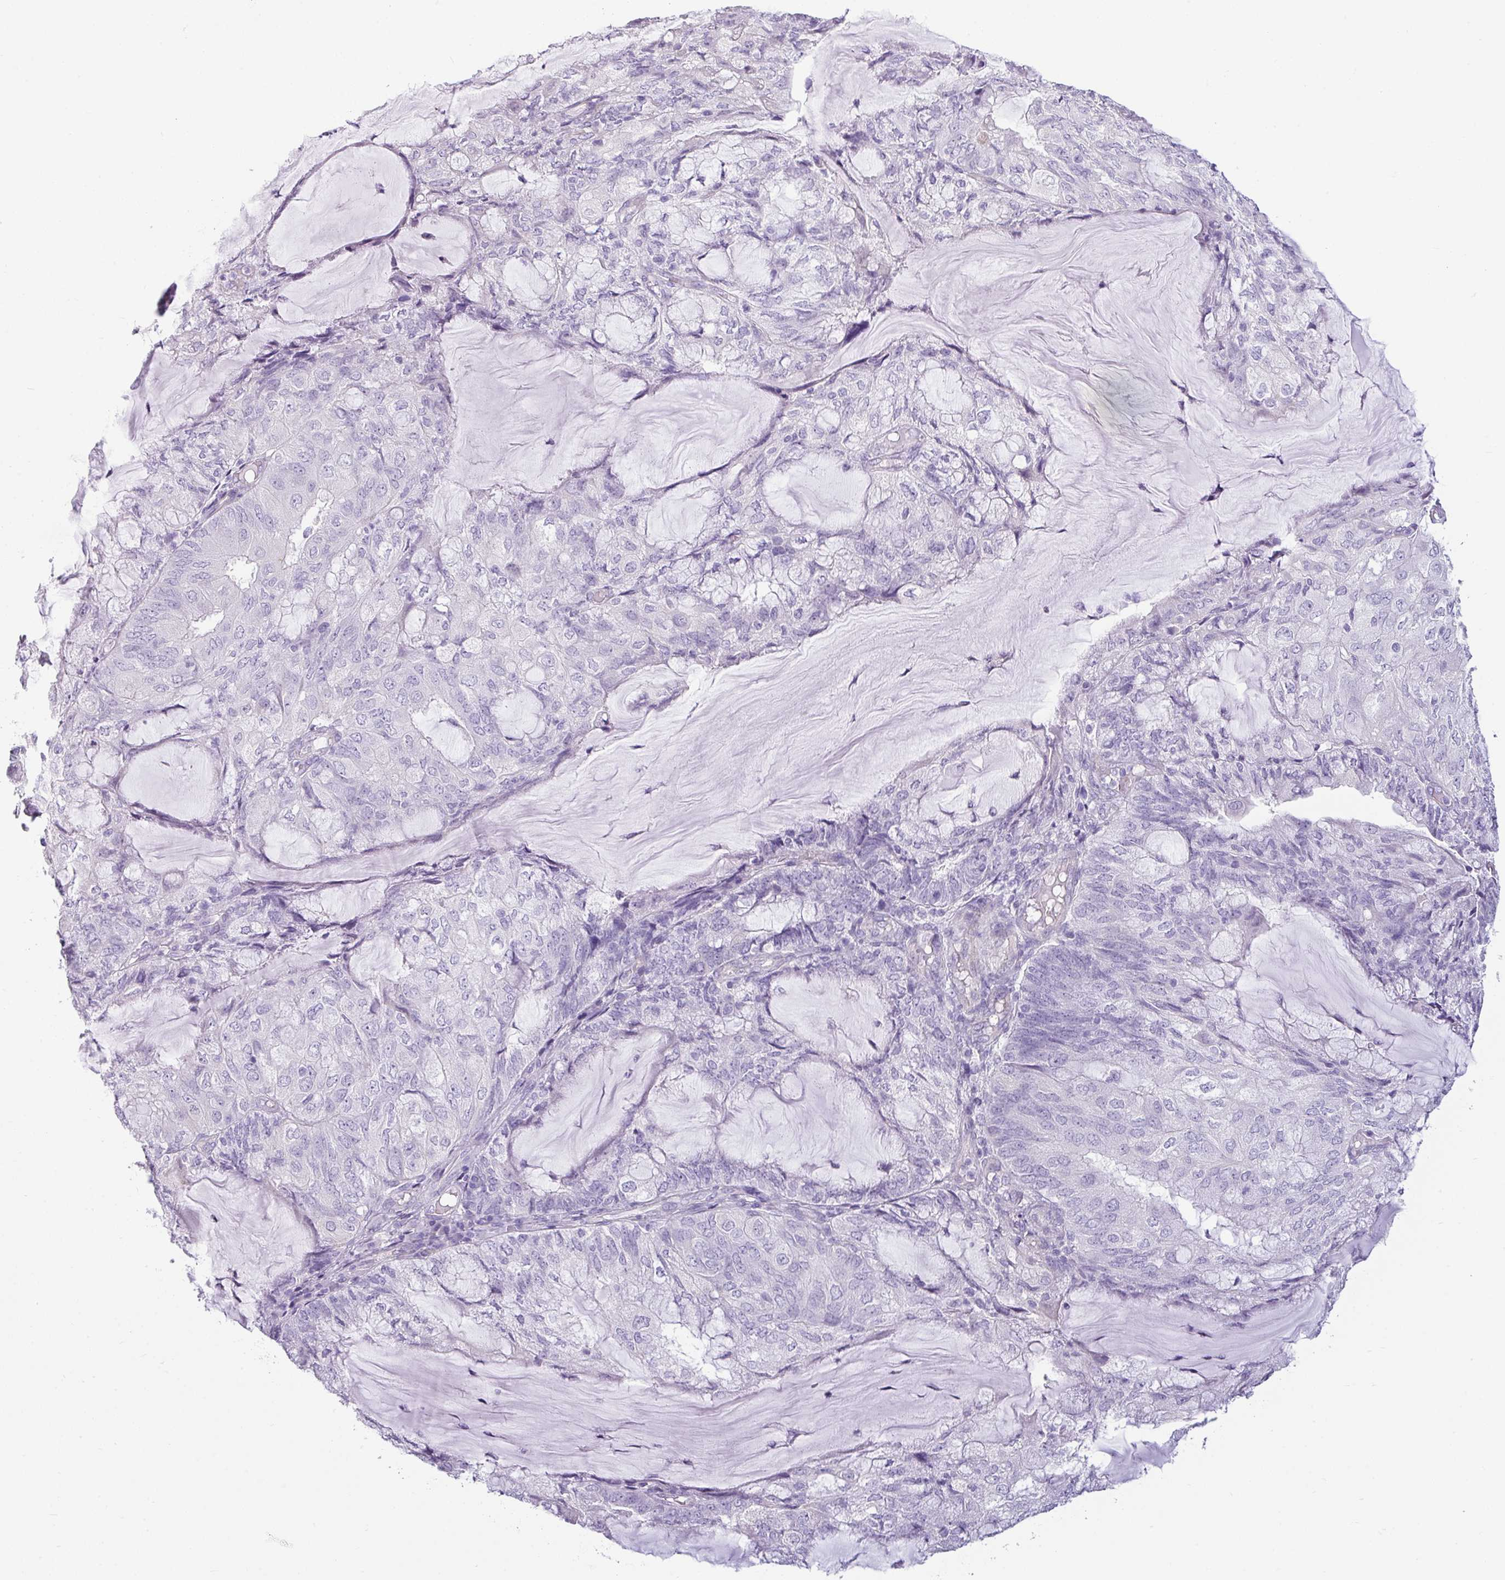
{"staining": {"intensity": "negative", "quantity": "none", "location": "none"}, "tissue": "endometrial cancer", "cell_type": "Tumor cells", "image_type": "cancer", "snomed": [{"axis": "morphology", "description": "Adenocarcinoma, NOS"}, {"axis": "topography", "description": "Endometrium"}], "caption": "Human adenocarcinoma (endometrial) stained for a protein using immunohistochemistry (IHC) exhibits no staining in tumor cells.", "gene": "VCY1B", "patient": {"sex": "female", "age": 81}}